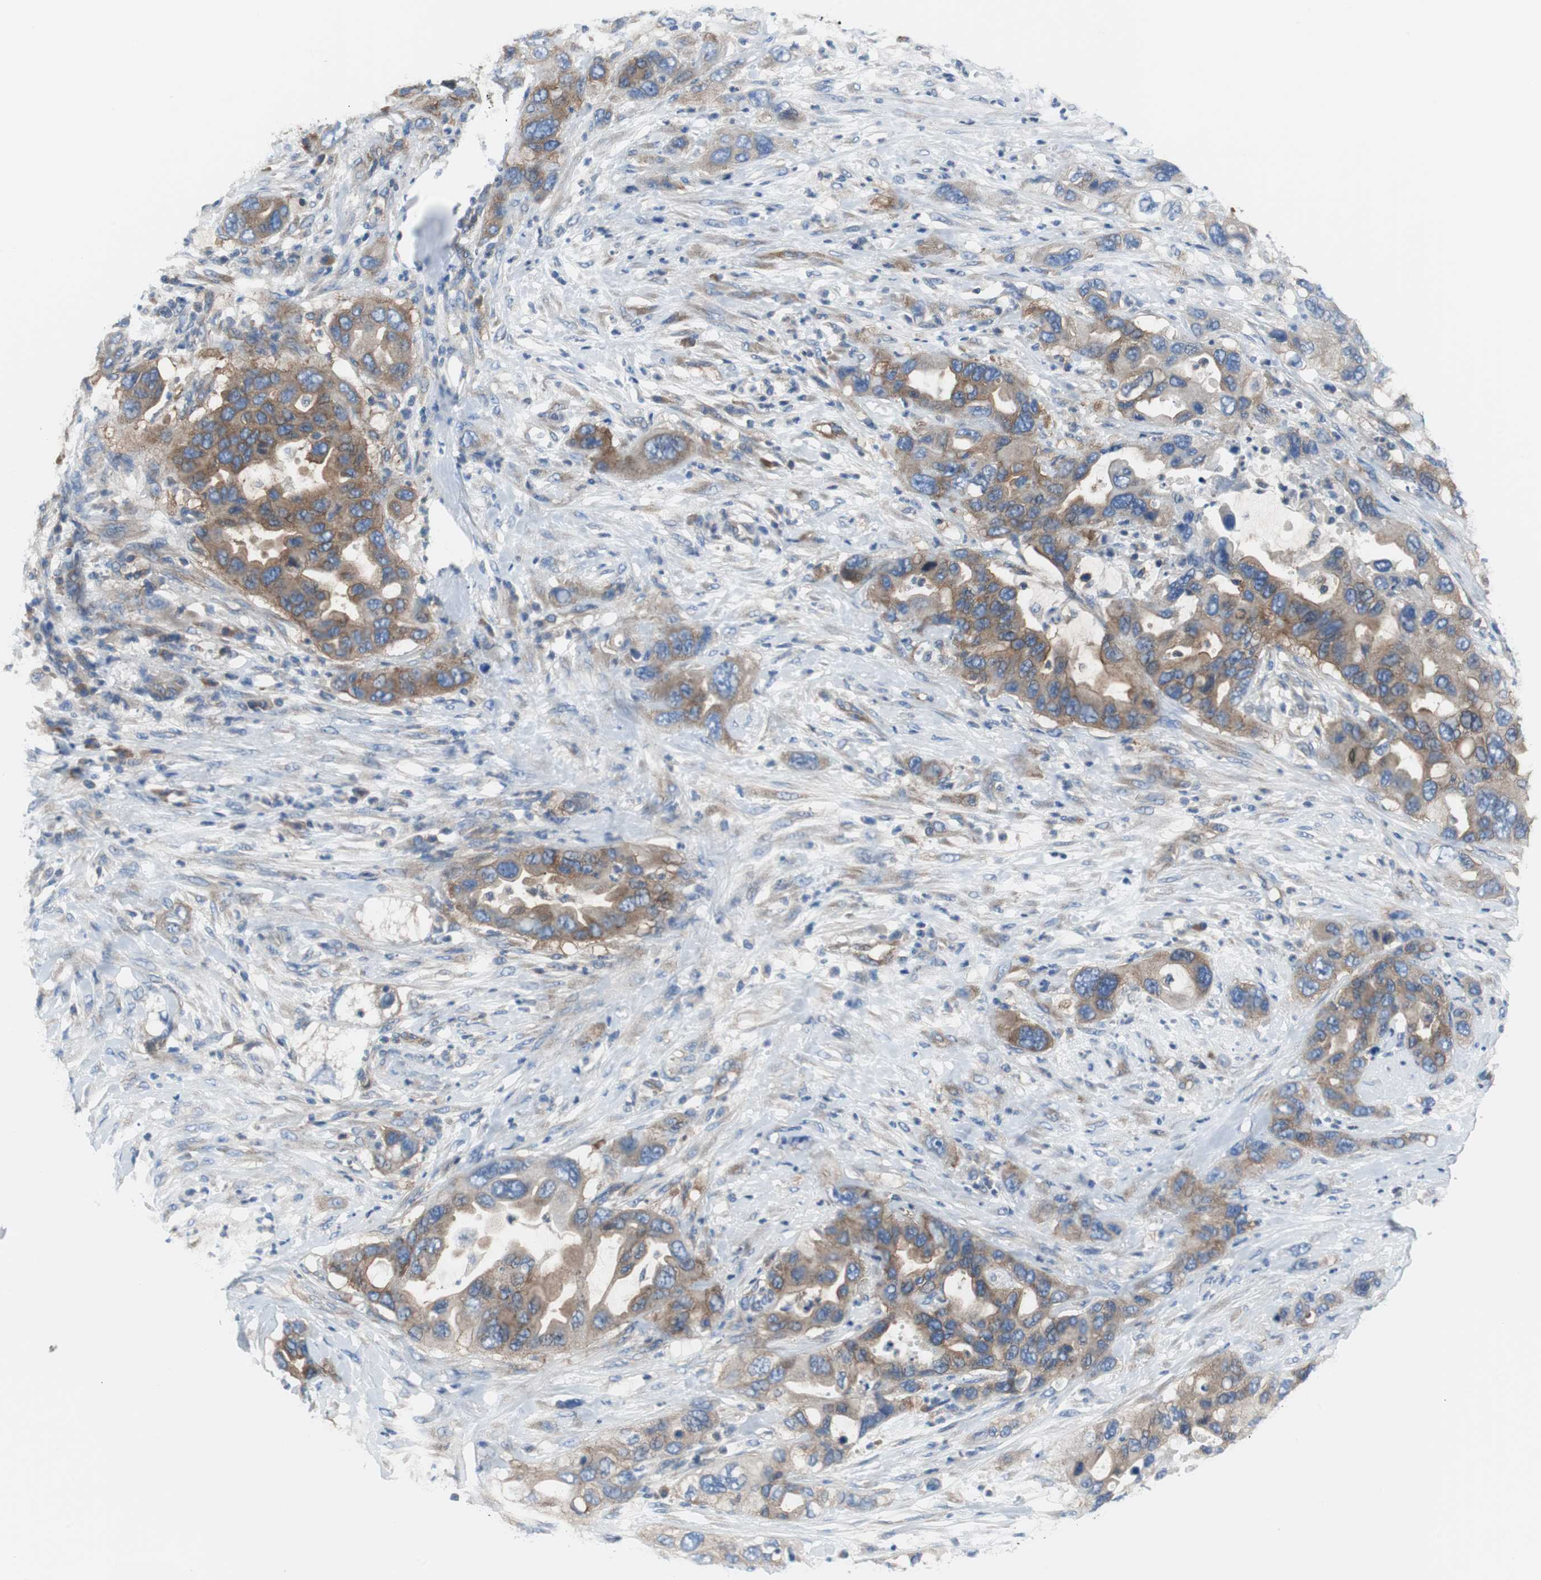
{"staining": {"intensity": "moderate", "quantity": ">75%", "location": "cytoplasmic/membranous"}, "tissue": "pancreatic cancer", "cell_type": "Tumor cells", "image_type": "cancer", "snomed": [{"axis": "morphology", "description": "Adenocarcinoma, NOS"}, {"axis": "topography", "description": "Pancreas"}], "caption": "This is a micrograph of IHC staining of adenocarcinoma (pancreatic), which shows moderate expression in the cytoplasmic/membranous of tumor cells.", "gene": "BRAF", "patient": {"sex": "female", "age": 71}}